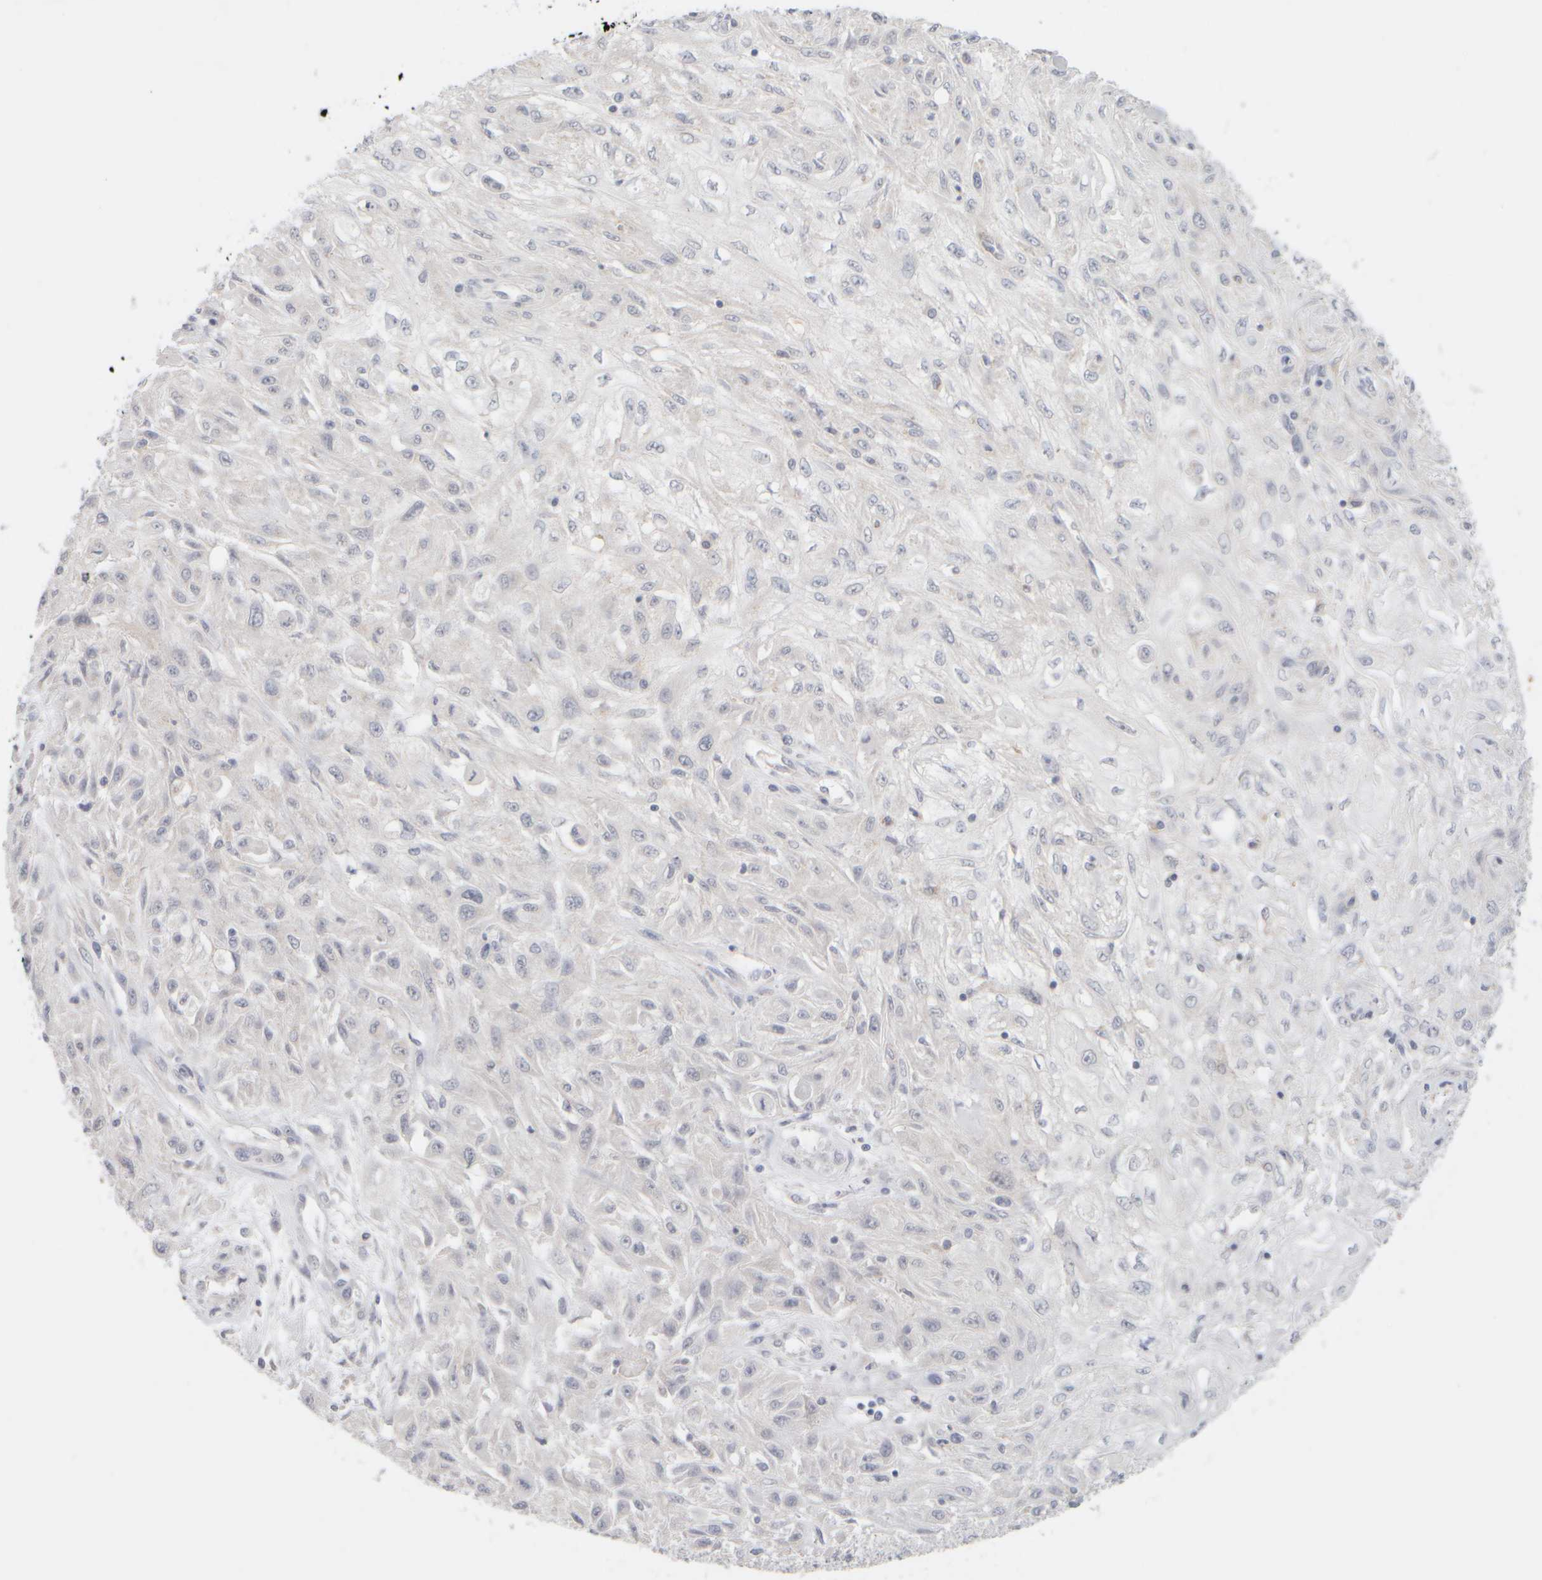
{"staining": {"intensity": "negative", "quantity": "none", "location": "none"}, "tissue": "skin cancer", "cell_type": "Tumor cells", "image_type": "cancer", "snomed": [{"axis": "morphology", "description": "Squamous cell carcinoma, NOS"}, {"axis": "morphology", "description": "Squamous cell carcinoma, metastatic, NOS"}, {"axis": "topography", "description": "Skin"}, {"axis": "topography", "description": "Lymph node"}], "caption": "High magnification brightfield microscopy of skin cancer stained with DAB (3,3'-diaminobenzidine) (brown) and counterstained with hematoxylin (blue): tumor cells show no significant expression. (Brightfield microscopy of DAB (3,3'-diaminobenzidine) immunohistochemistry (IHC) at high magnification).", "gene": "ZNF112", "patient": {"sex": "male", "age": 75}}